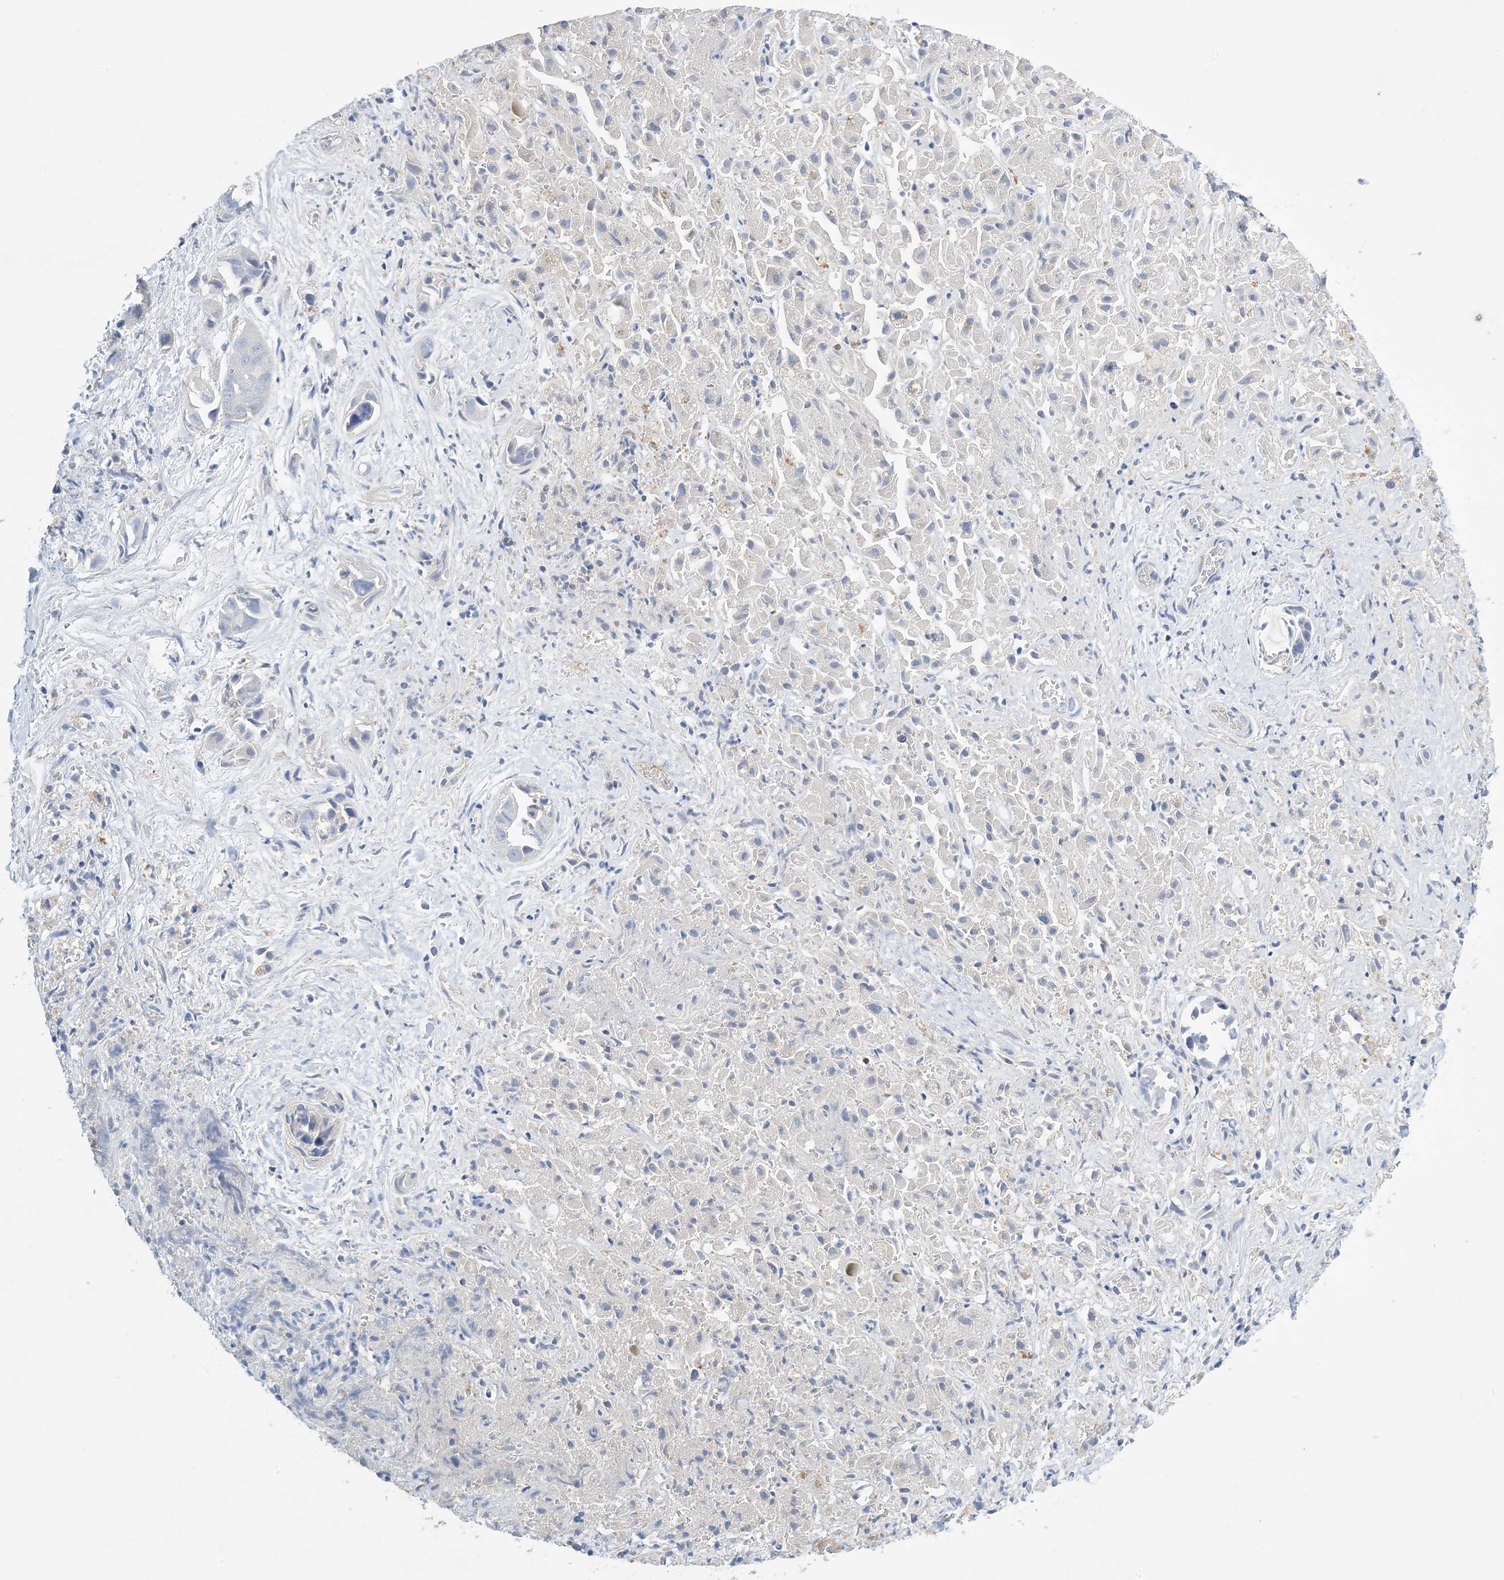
{"staining": {"intensity": "negative", "quantity": "none", "location": "none"}, "tissue": "liver cancer", "cell_type": "Tumor cells", "image_type": "cancer", "snomed": [{"axis": "morphology", "description": "Cholangiocarcinoma"}, {"axis": "topography", "description": "Liver"}], "caption": "Tumor cells are negative for protein expression in human liver cholangiocarcinoma.", "gene": "KPRP", "patient": {"sex": "female", "age": 52}}